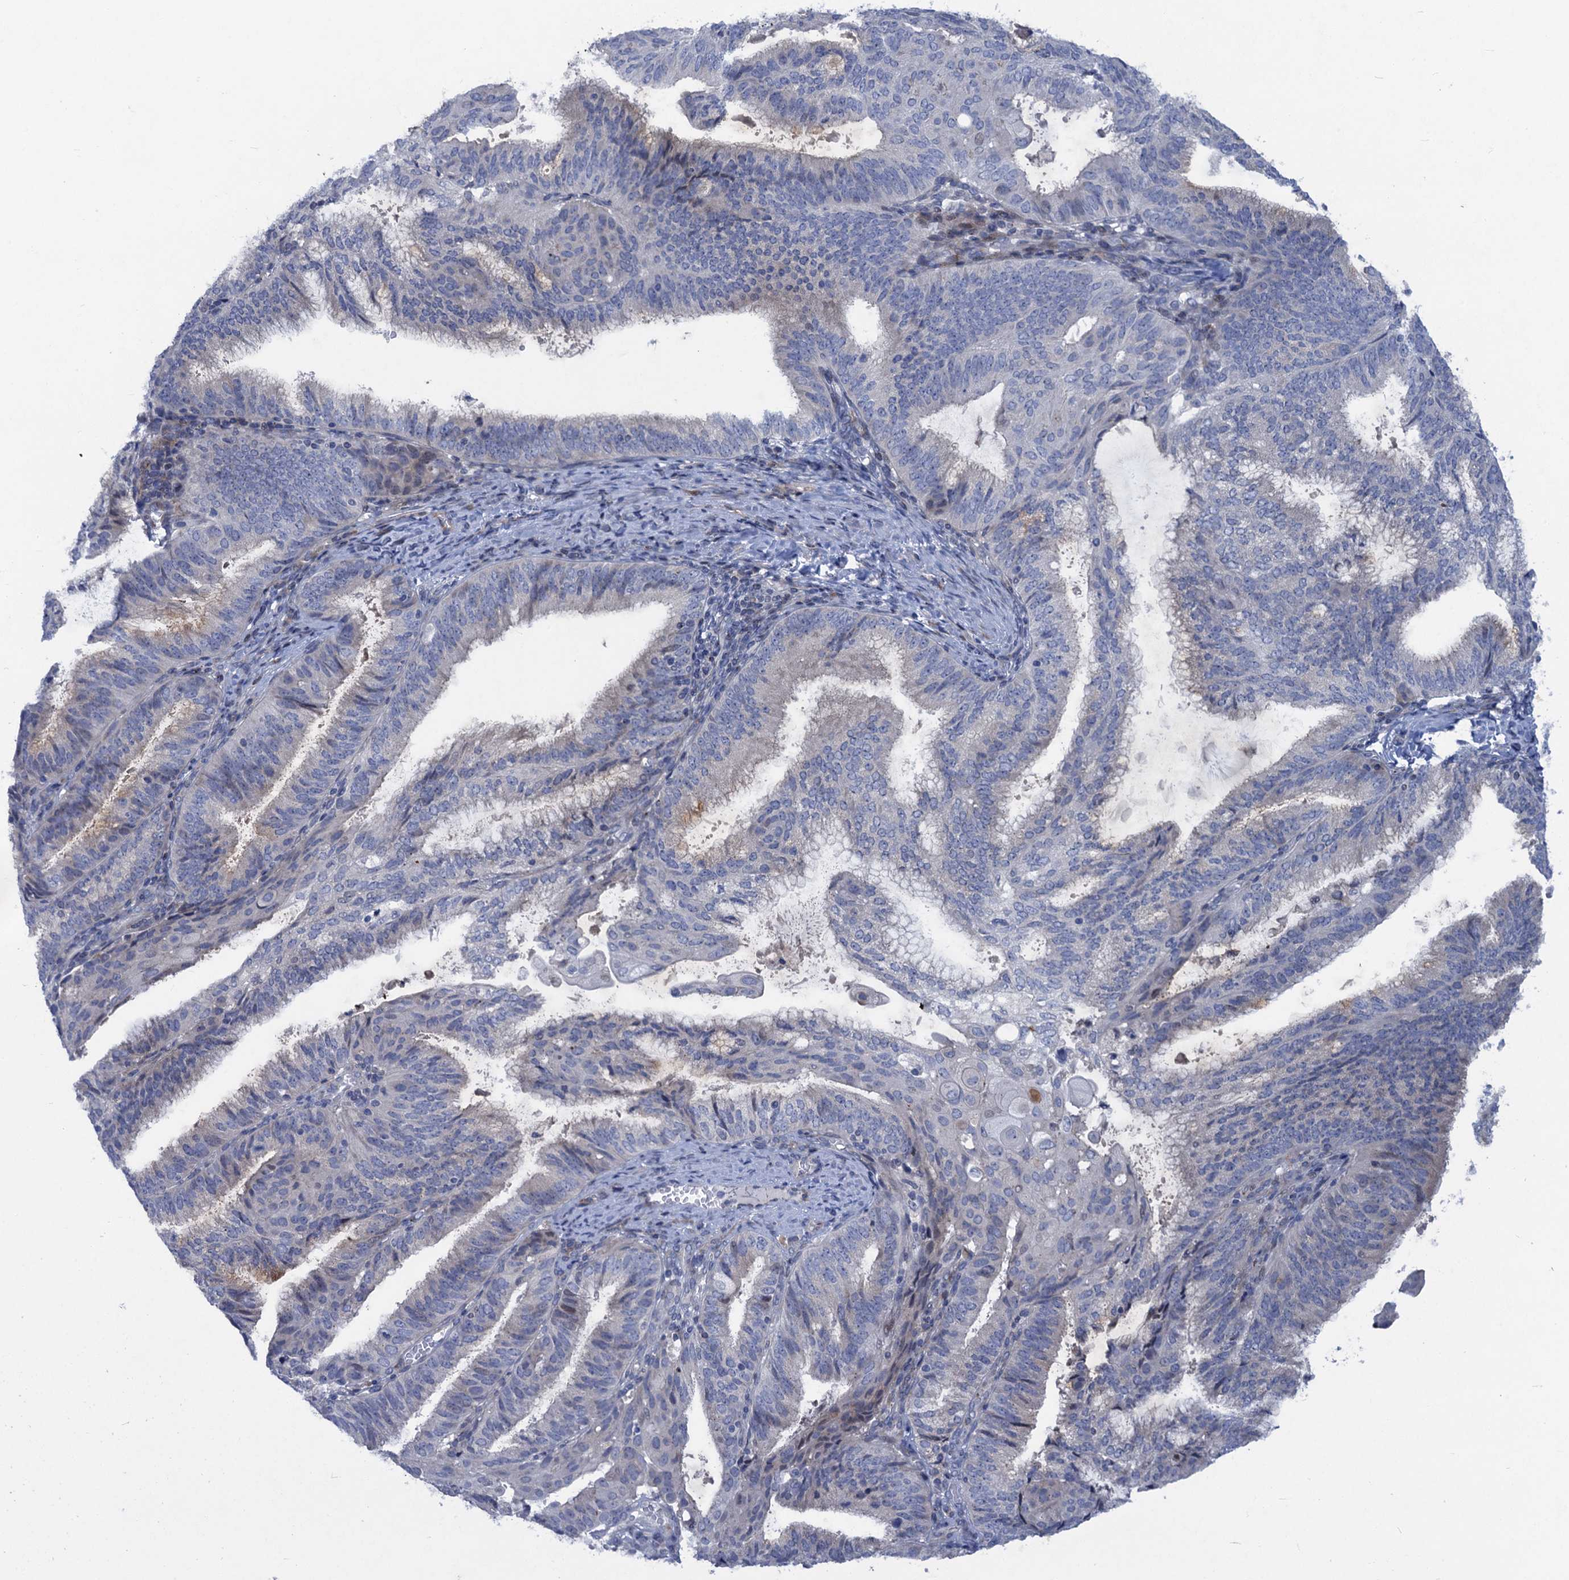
{"staining": {"intensity": "negative", "quantity": "none", "location": "none"}, "tissue": "endometrial cancer", "cell_type": "Tumor cells", "image_type": "cancer", "snomed": [{"axis": "morphology", "description": "Adenocarcinoma, NOS"}, {"axis": "topography", "description": "Endometrium"}], "caption": "This is a image of IHC staining of endometrial cancer, which shows no positivity in tumor cells.", "gene": "QPCTL", "patient": {"sex": "female", "age": 49}}